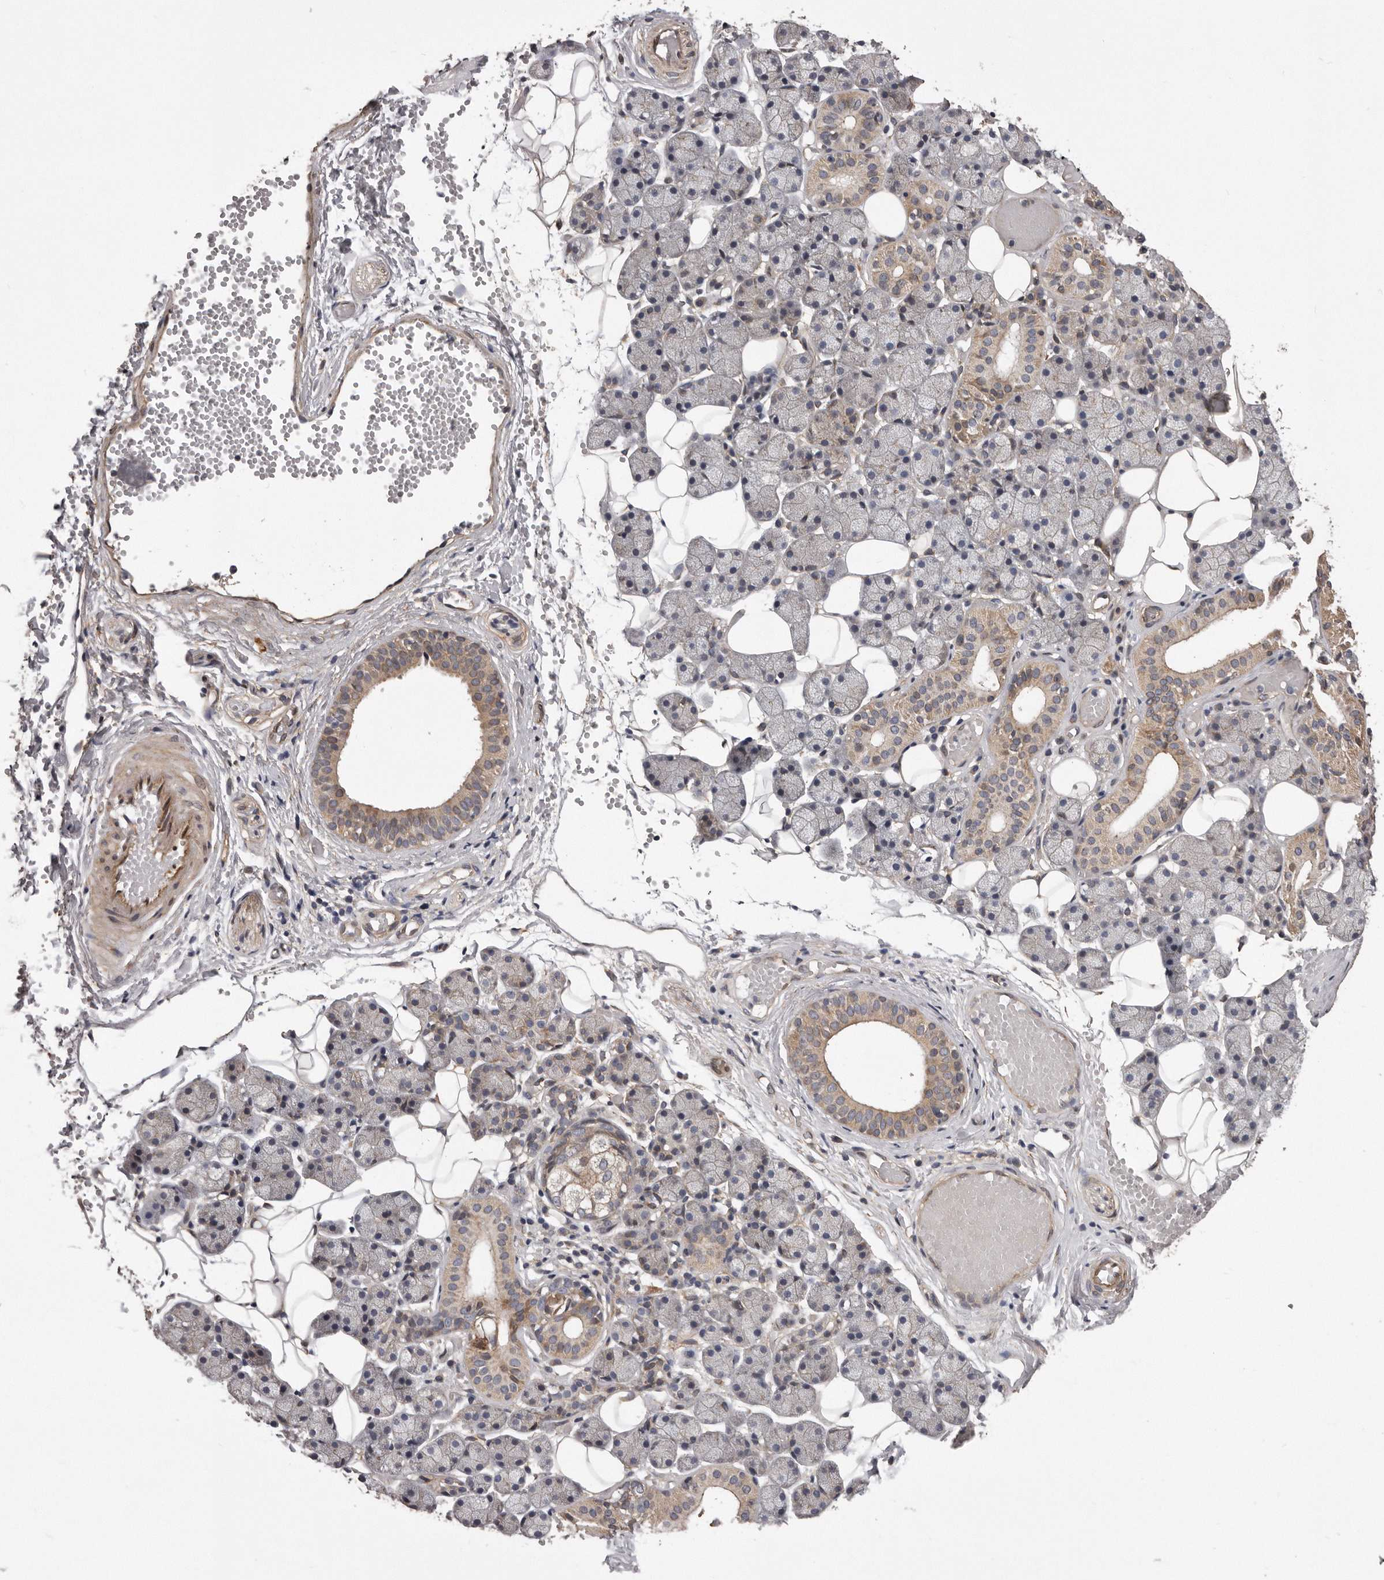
{"staining": {"intensity": "moderate", "quantity": "25%-75%", "location": "cytoplasmic/membranous"}, "tissue": "salivary gland", "cell_type": "Glandular cells", "image_type": "normal", "snomed": [{"axis": "morphology", "description": "Normal tissue, NOS"}, {"axis": "topography", "description": "Salivary gland"}], "caption": "DAB (3,3'-diaminobenzidine) immunohistochemical staining of benign human salivary gland displays moderate cytoplasmic/membranous protein positivity in about 25%-75% of glandular cells. Using DAB (brown) and hematoxylin (blue) stains, captured at high magnification using brightfield microscopy.", "gene": "ARMCX1", "patient": {"sex": "female", "age": 33}}